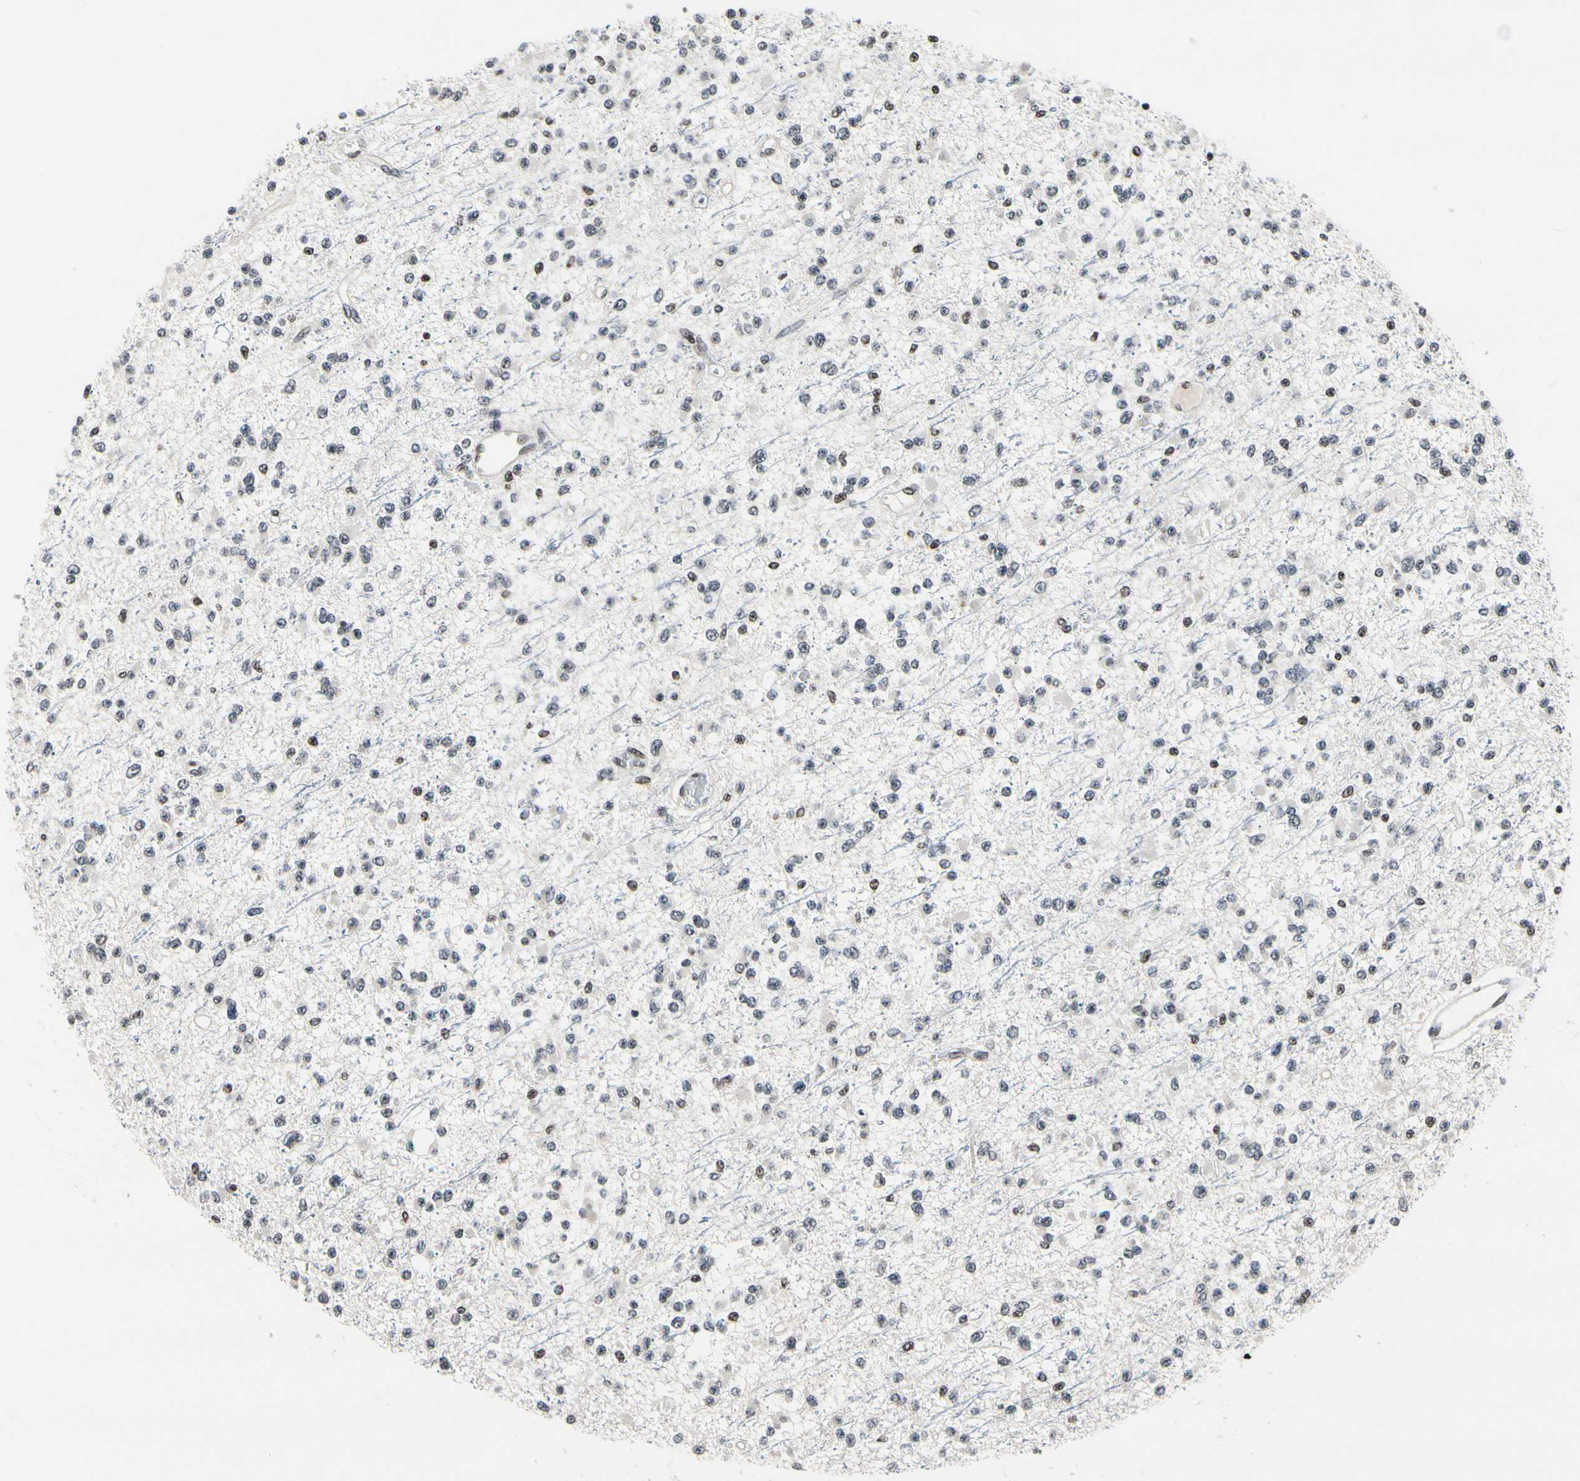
{"staining": {"intensity": "moderate", "quantity": "<25%", "location": "nuclear"}, "tissue": "glioma", "cell_type": "Tumor cells", "image_type": "cancer", "snomed": [{"axis": "morphology", "description": "Glioma, malignant, Low grade"}, {"axis": "topography", "description": "Brain"}], "caption": "Immunohistochemical staining of glioma reveals low levels of moderate nuclear positivity in approximately <25% of tumor cells.", "gene": "RECQL", "patient": {"sex": "female", "age": 22}}